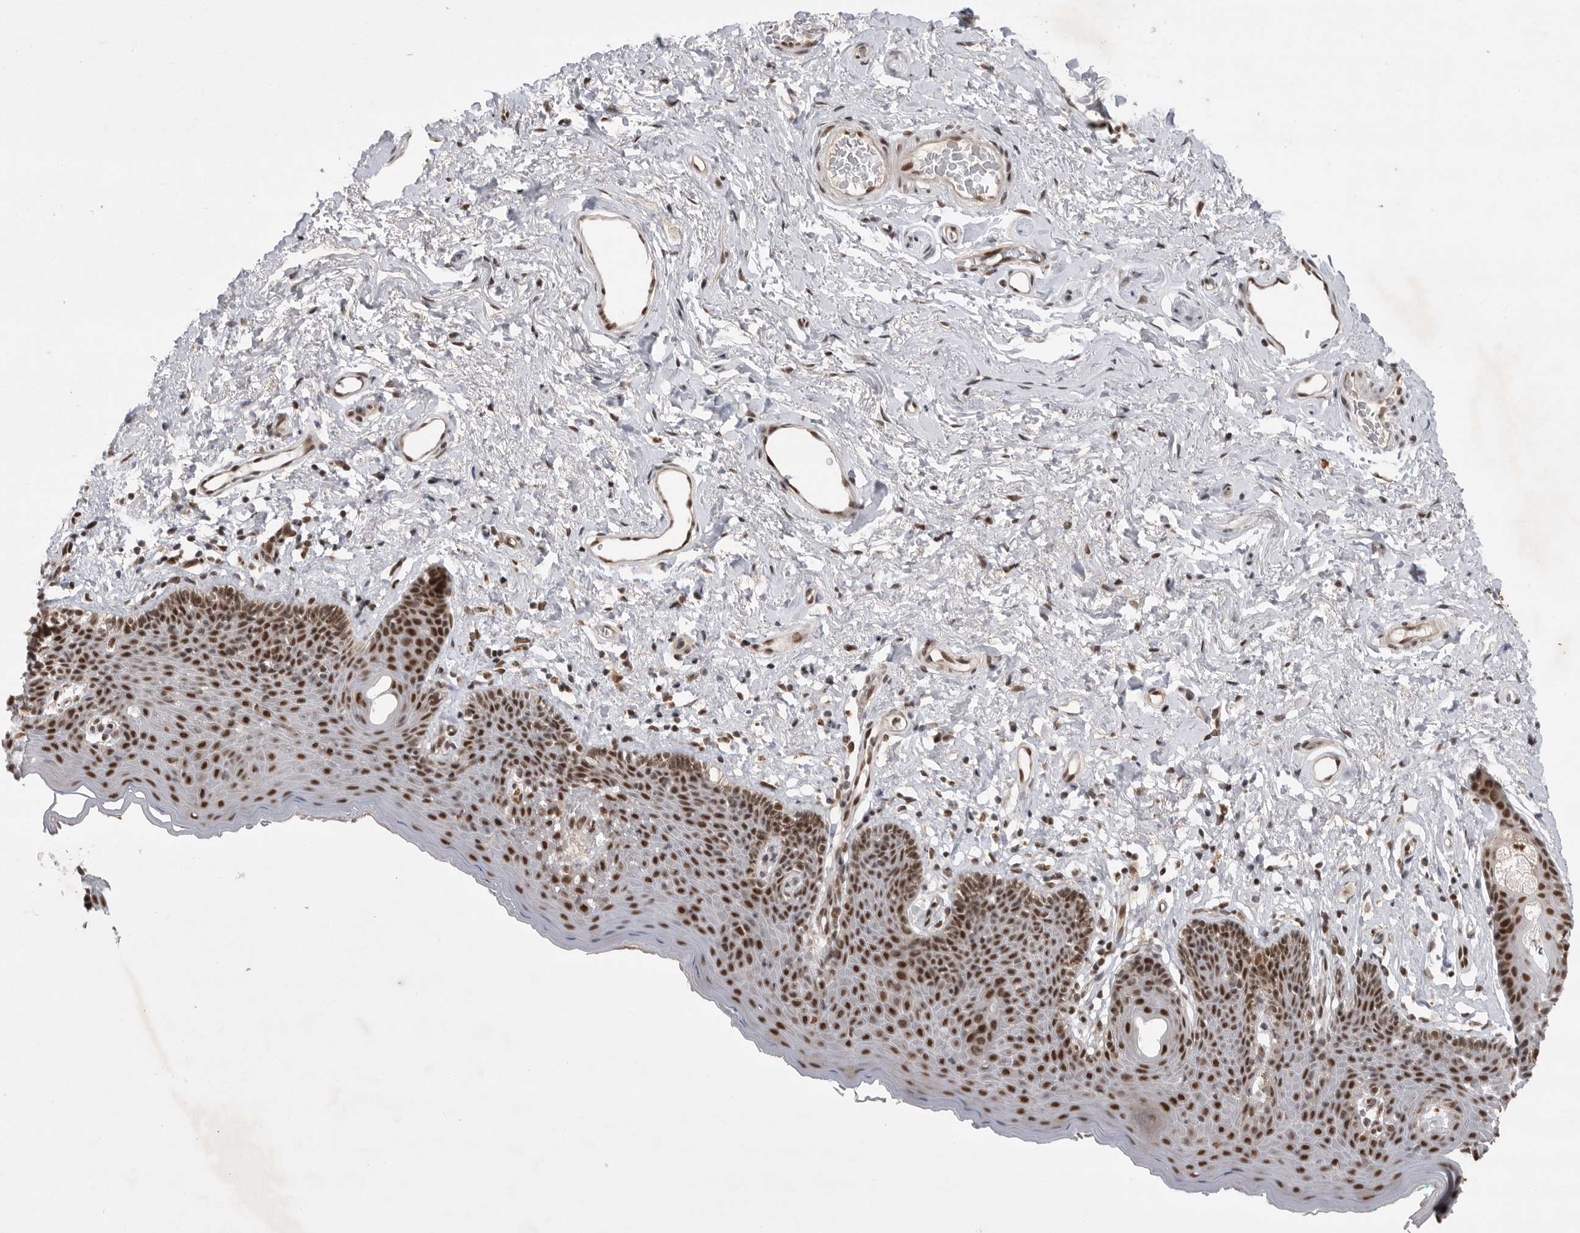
{"staining": {"intensity": "strong", "quantity": ">75%", "location": "nuclear"}, "tissue": "skin", "cell_type": "Epidermal cells", "image_type": "normal", "snomed": [{"axis": "morphology", "description": "Normal tissue, NOS"}, {"axis": "topography", "description": "Vulva"}], "caption": "Protein expression analysis of unremarkable human skin reveals strong nuclear expression in about >75% of epidermal cells. Nuclei are stained in blue.", "gene": "ZNF830", "patient": {"sex": "female", "age": 66}}